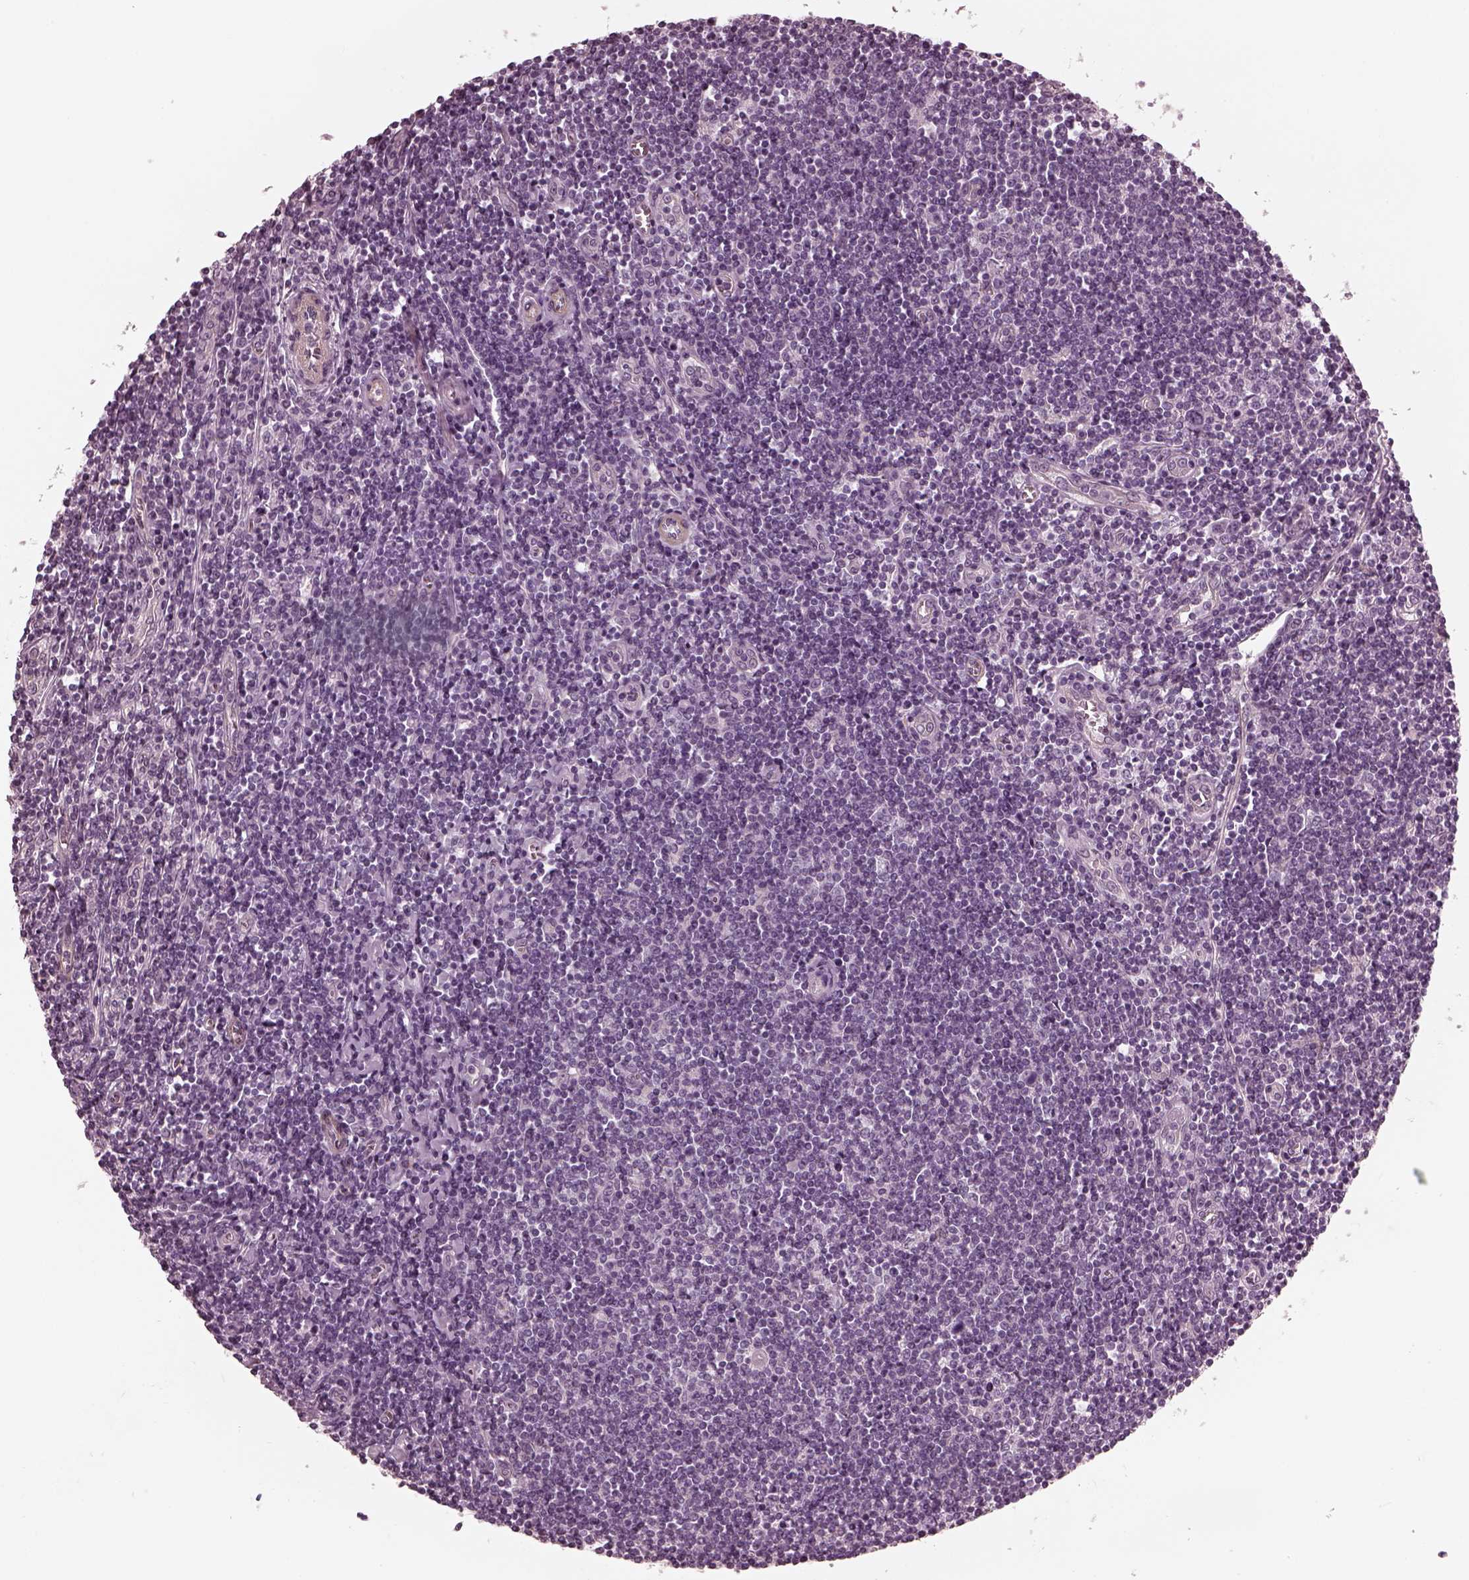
{"staining": {"intensity": "negative", "quantity": "none", "location": "none"}, "tissue": "lymphoma", "cell_type": "Tumor cells", "image_type": "cancer", "snomed": [{"axis": "morphology", "description": "Hodgkin's disease, NOS"}, {"axis": "topography", "description": "Lymph node"}], "caption": "Tumor cells show no significant protein staining in Hodgkin's disease.", "gene": "KIF6", "patient": {"sex": "male", "age": 40}}